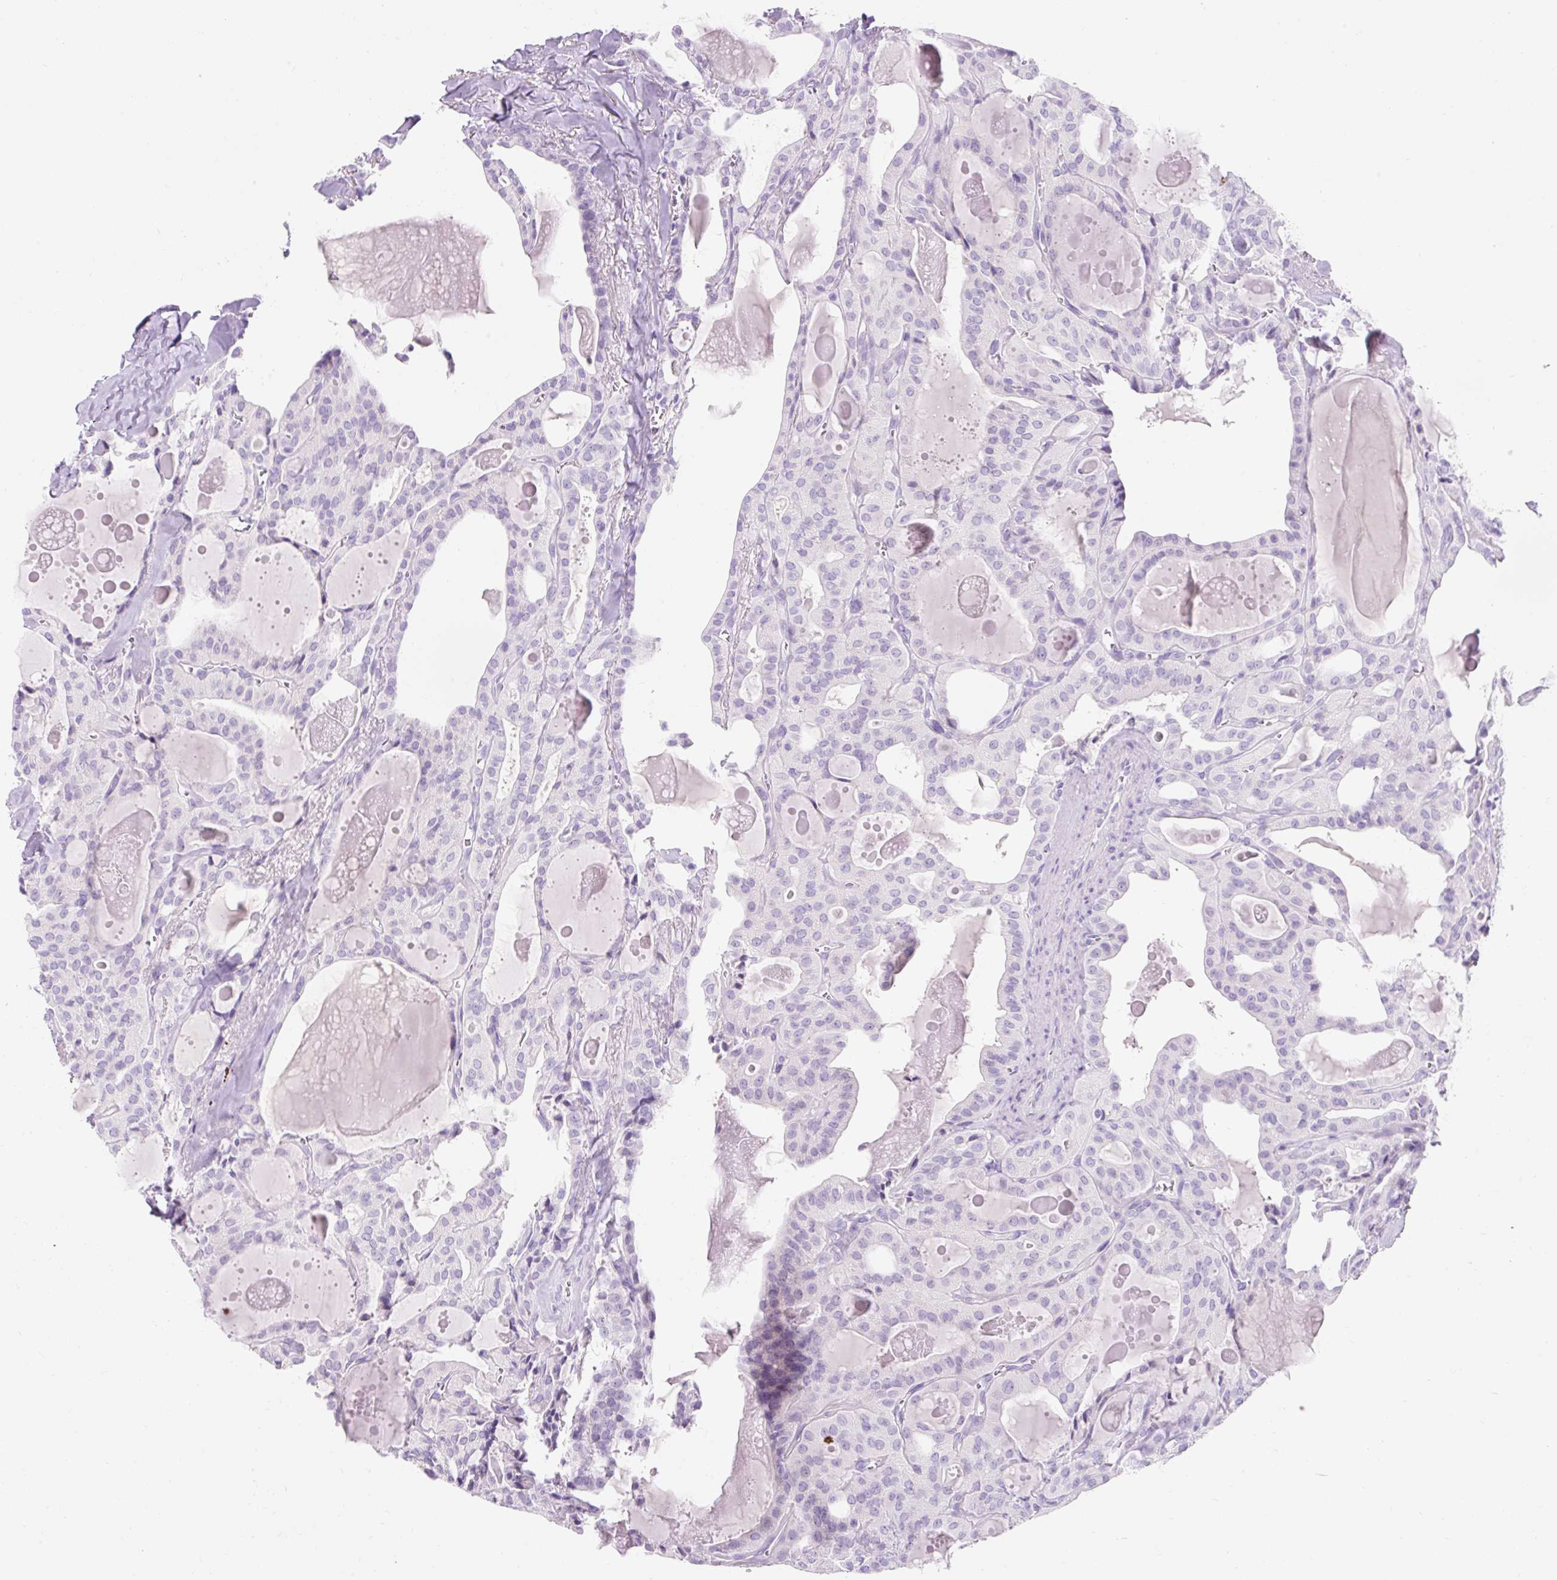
{"staining": {"intensity": "negative", "quantity": "none", "location": "none"}, "tissue": "thyroid cancer", "cell_type": "Tumor cells", "image_type": "cancer", "snomed": [{"axis": "morphology", "description": "Papillary adenocarcinoma, NOS"}, {"axis": "topography", "description": "Thyroid gland"}], "caption": "This photomicrograph is of thyroid cancer stained with immunohistochemistry (IHC) to label a protein in brown with the nuclei are counter-stained blue. There is no staining in tumor cells.", "gene": "CLDN25", "patient": {"sex": "male", "age": 52}}